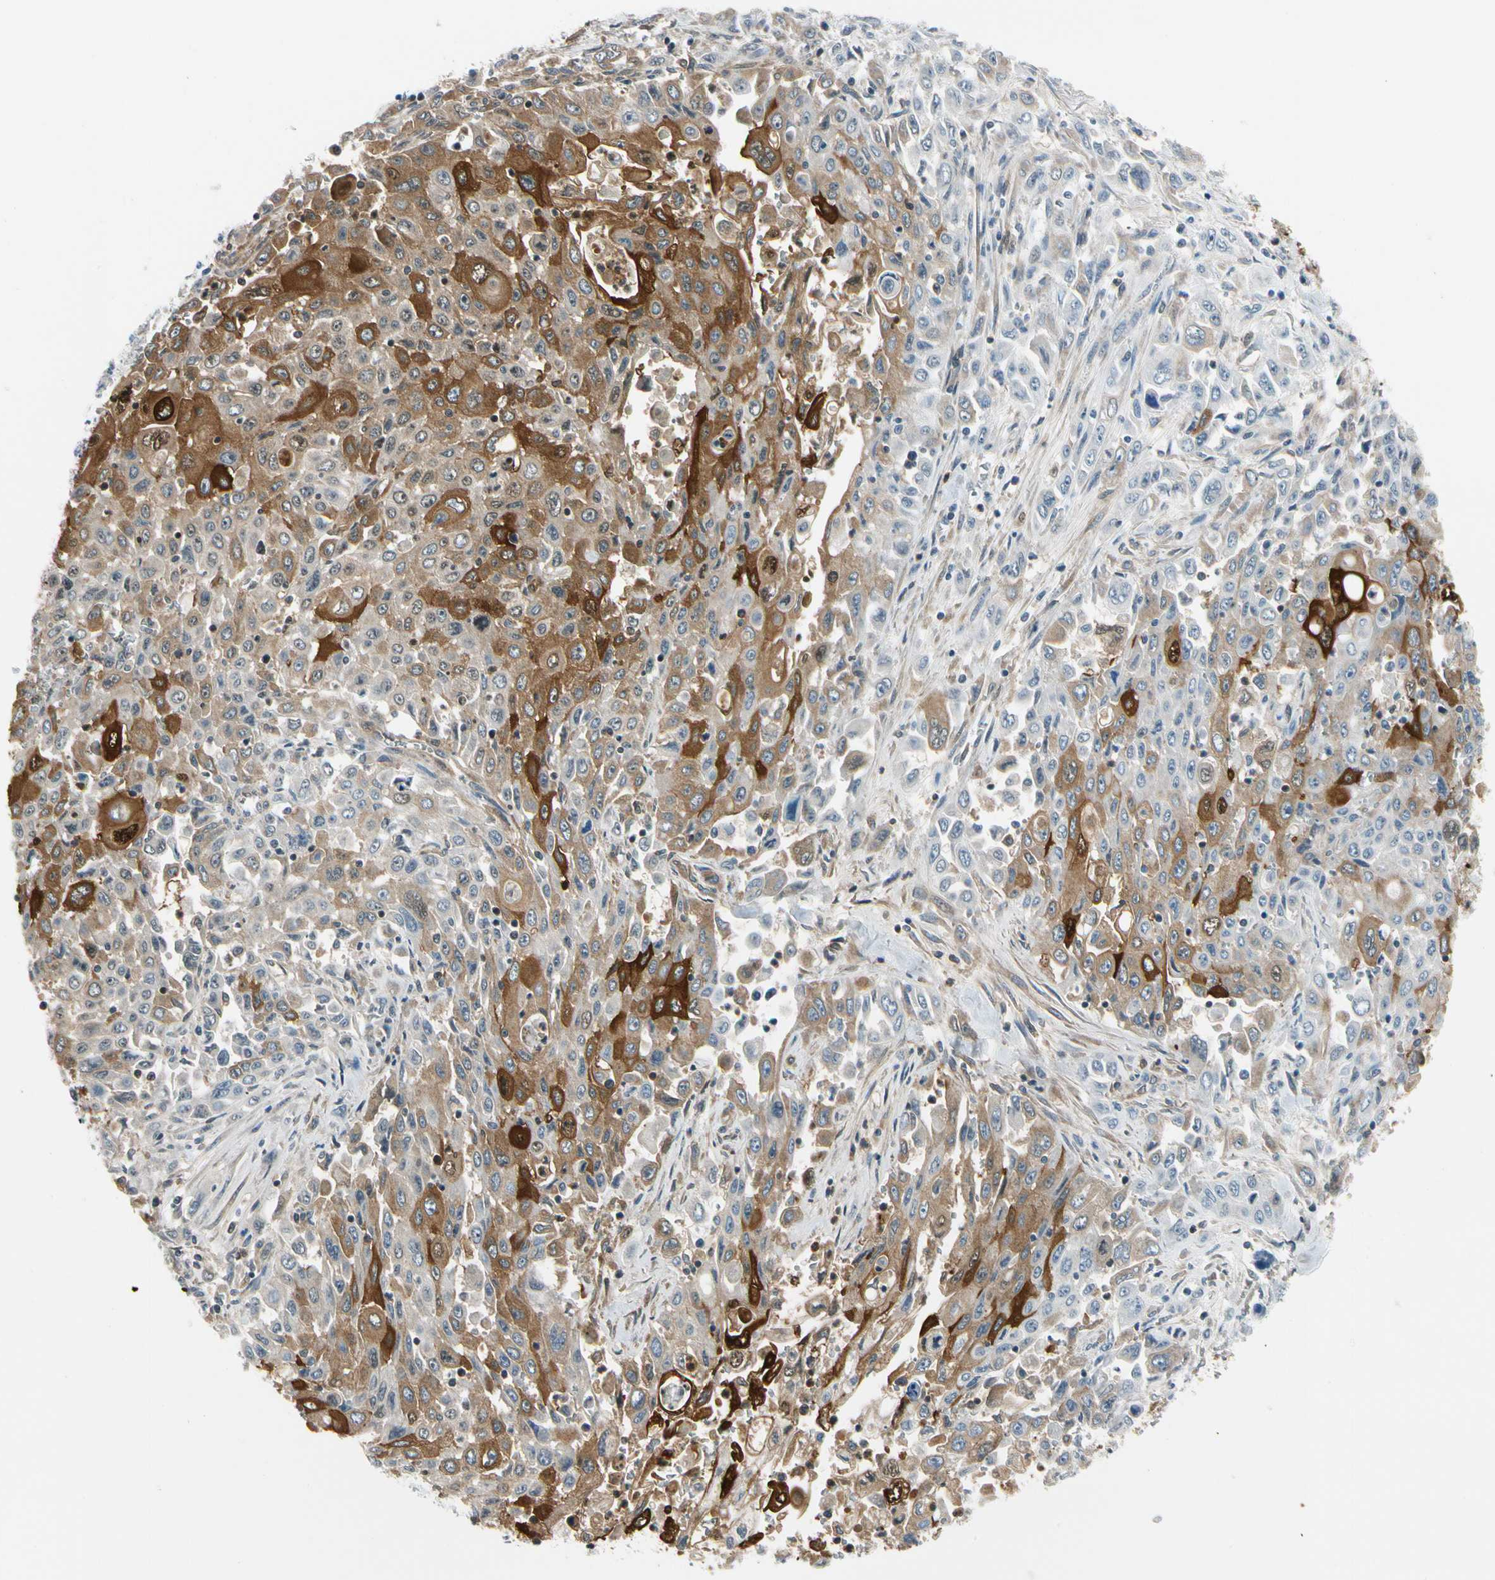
{"staining": {"intensity": "moderate", "quantity": ">75%", "location": "cytoplasmic/membranous"}, "tissue": "pancreatic cancer", "cell_type": "Tumor cells", "image_type": "cancer", "snomed": [{"axis": "morphology", "description": "Adenocarcinoma, NOS"}, {"axis": "topography", "description": "Pancreas"}], "caption": "This is a micrograph of immunohistochemistry staining of pancreatic cancer (adenocarcinoma), which shows moderate expression in the cytoplasmic/membranous of tumor cells.", "gene": "STK40", "patient": {"sex": "male", "age": 70}}